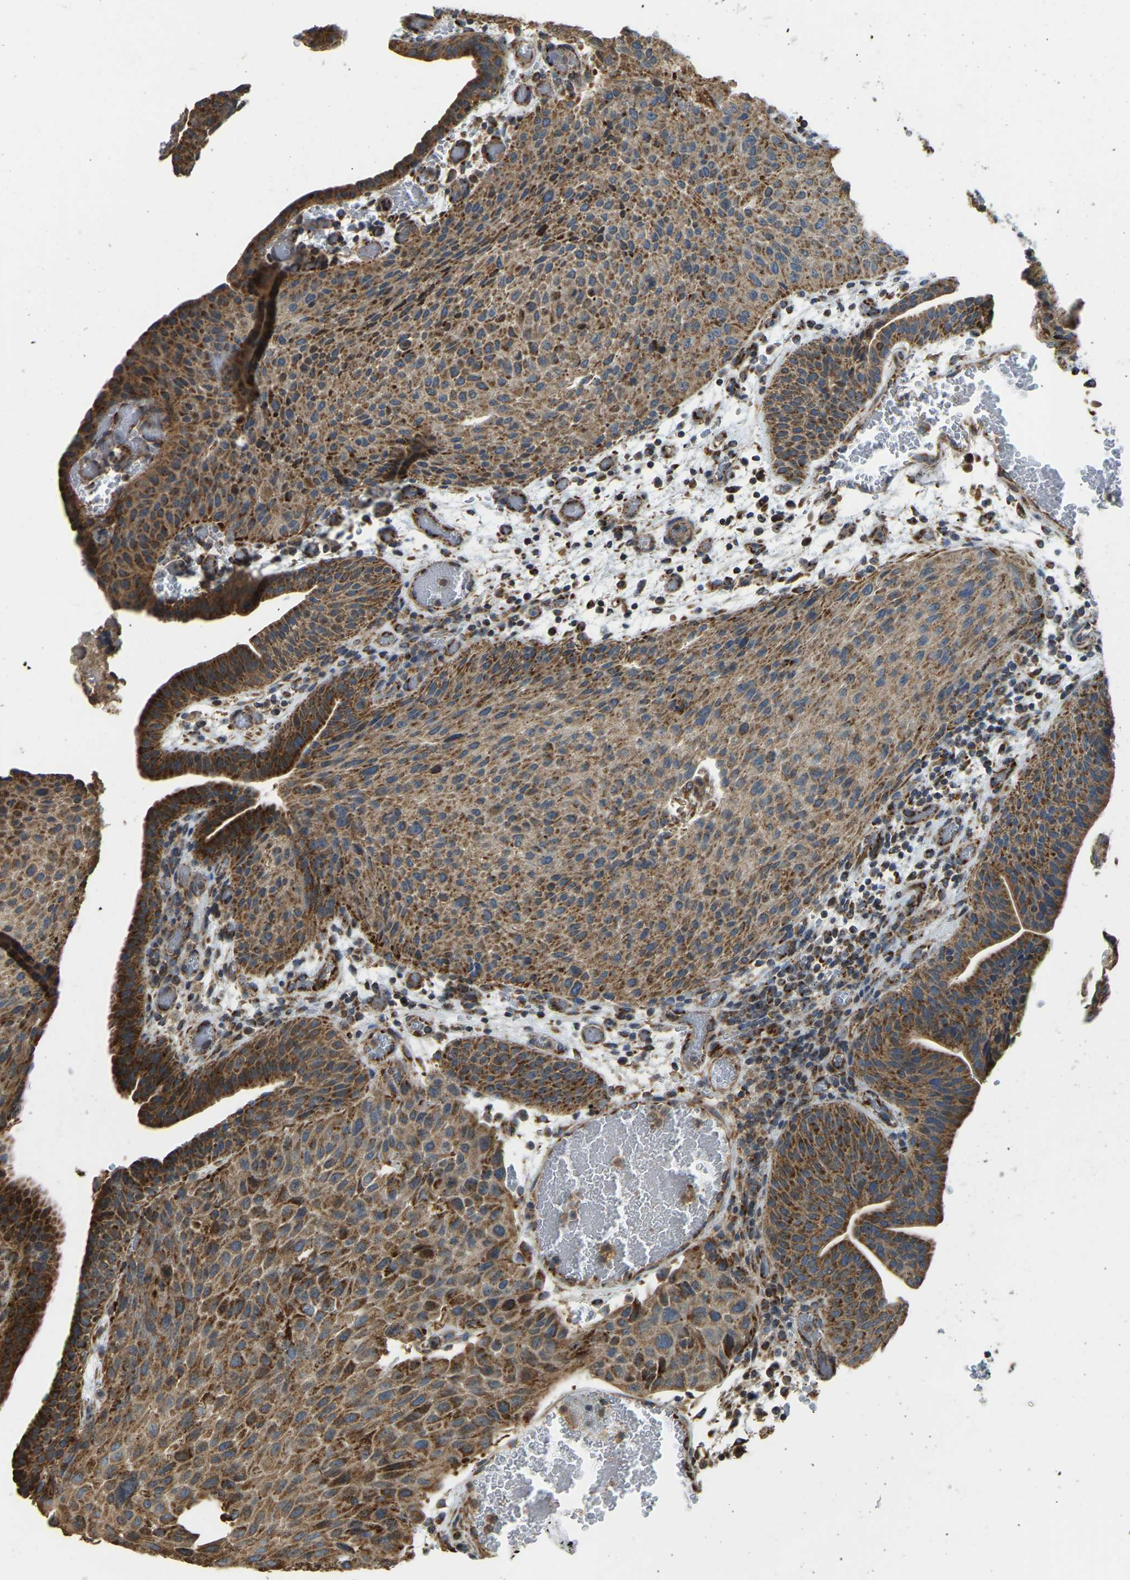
{"staining": {"intensity": "moderate", "quantity": ">75%", "location": "cytoplasmic/membranous"}, "tissue": "urothelial cancer", "cell_type": "Tumor cells", "image_type": "cancer", "snomed": [{"axis": "morphology", "description": "Urothelial carcinoma, Low grade"}, {"axis": "morphology", "description": "Urothelial carcinoma, High grade"}, {"axis": "topography", "description": "Urinary bladder"}], "caption": "Urothelial cancer was stained to show a protein in brown. There is medium levels of moderate cytoplasmic/membranous positivity in approximately >75% of tumor cells.", "gene": "PSMD7", "patient": {"sex": "male", "age": 35}}